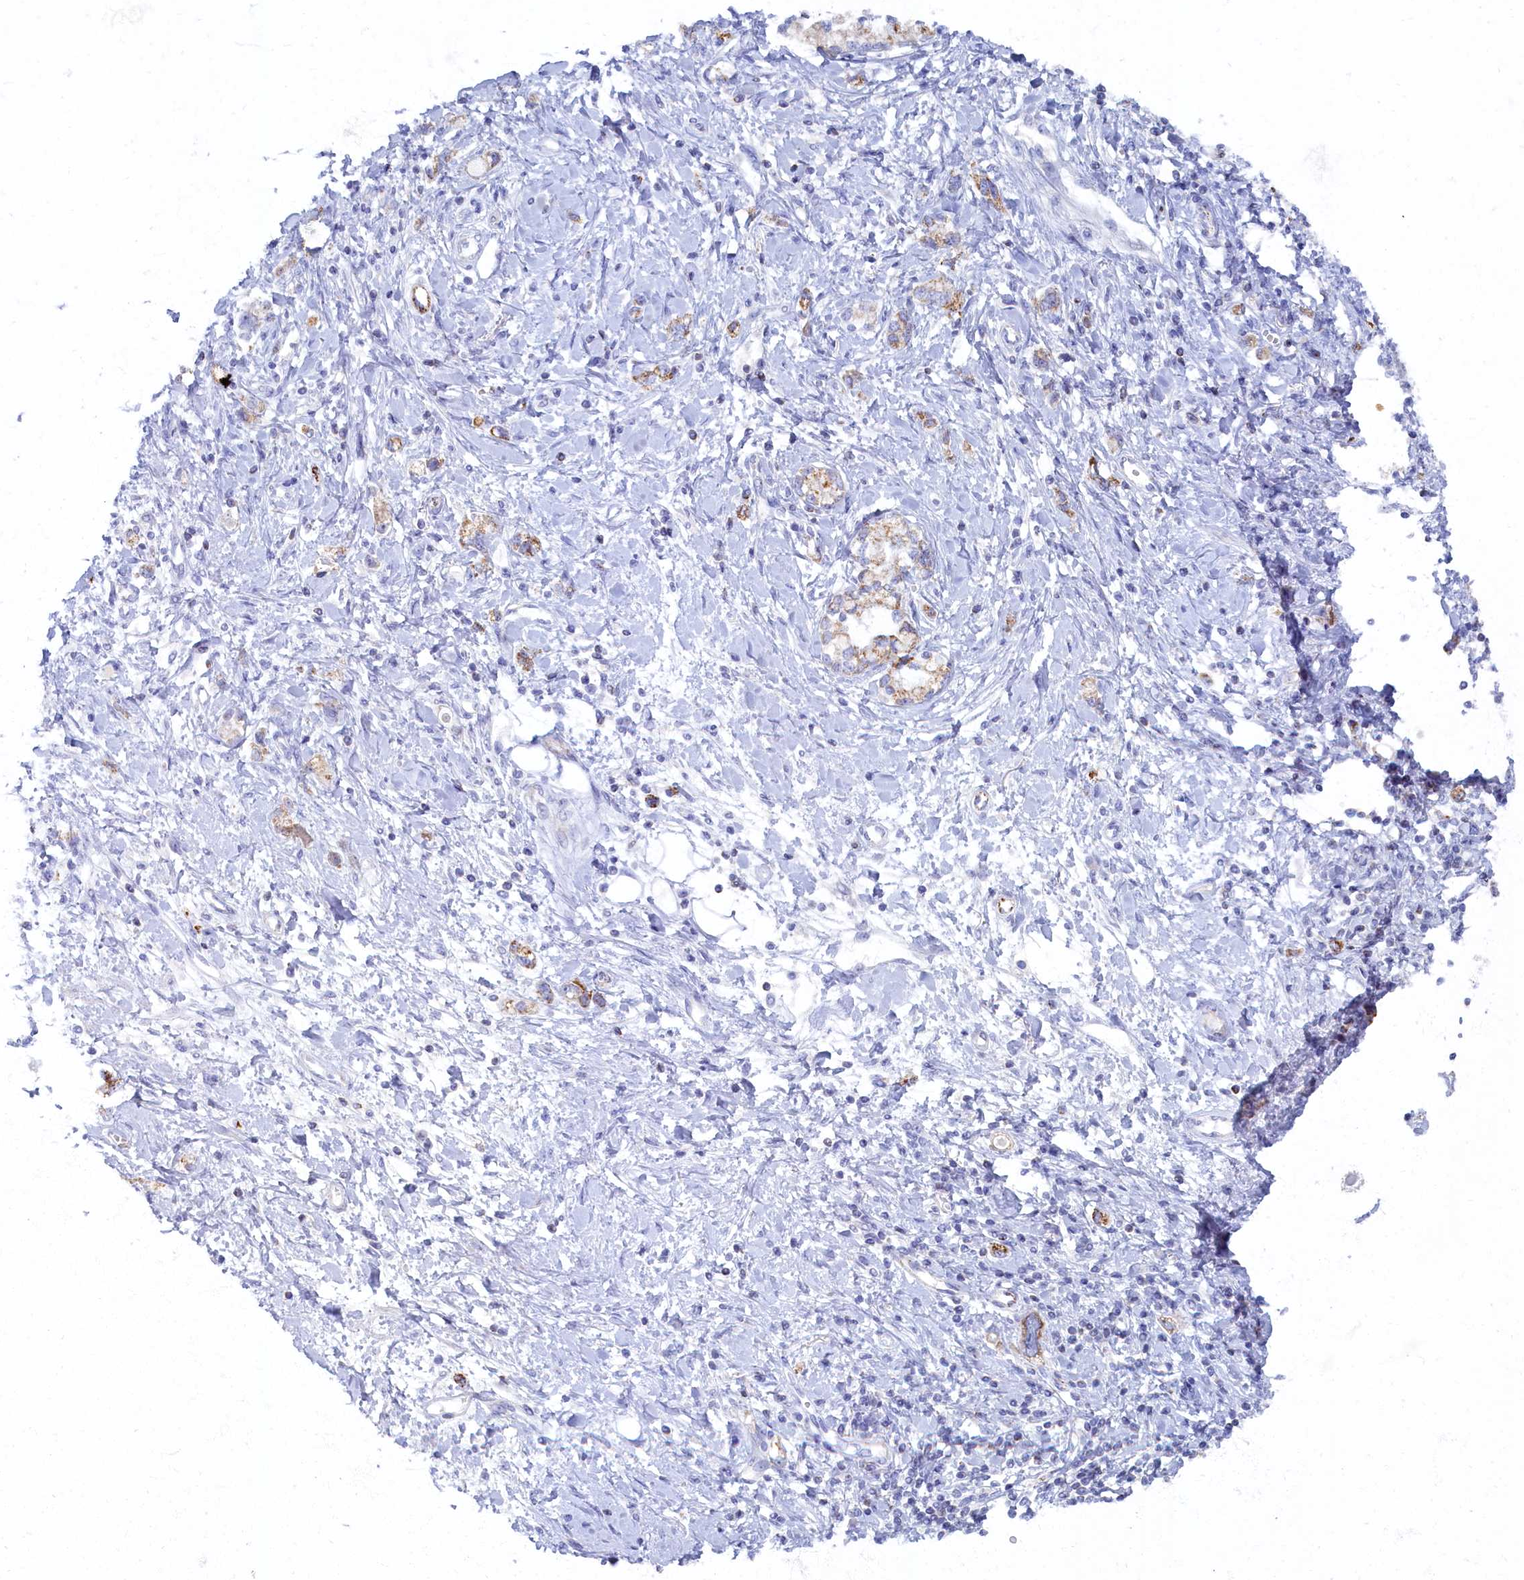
{"staining": {"intensity": "moderate", "quantity": "<25%", "location": "cytoplasmic/membranous"}, "tissue": "stomach cancer", "cell_type": "Tumor cells", "image_type": "cancer", "snomed": [{"axis": "morphology", "description": "Adenocarcinoma, NOS"}, {"axis": "topography", "description": "Stomach"}], "caption": "Protein staining of adenocarcinoma (stomach) tissue displays moderate cytoplasmic/membranous positivity in about <25% of tumor cells.", "gene": "OCIAD2", "patient": {"sex": "female", "age": 76}}